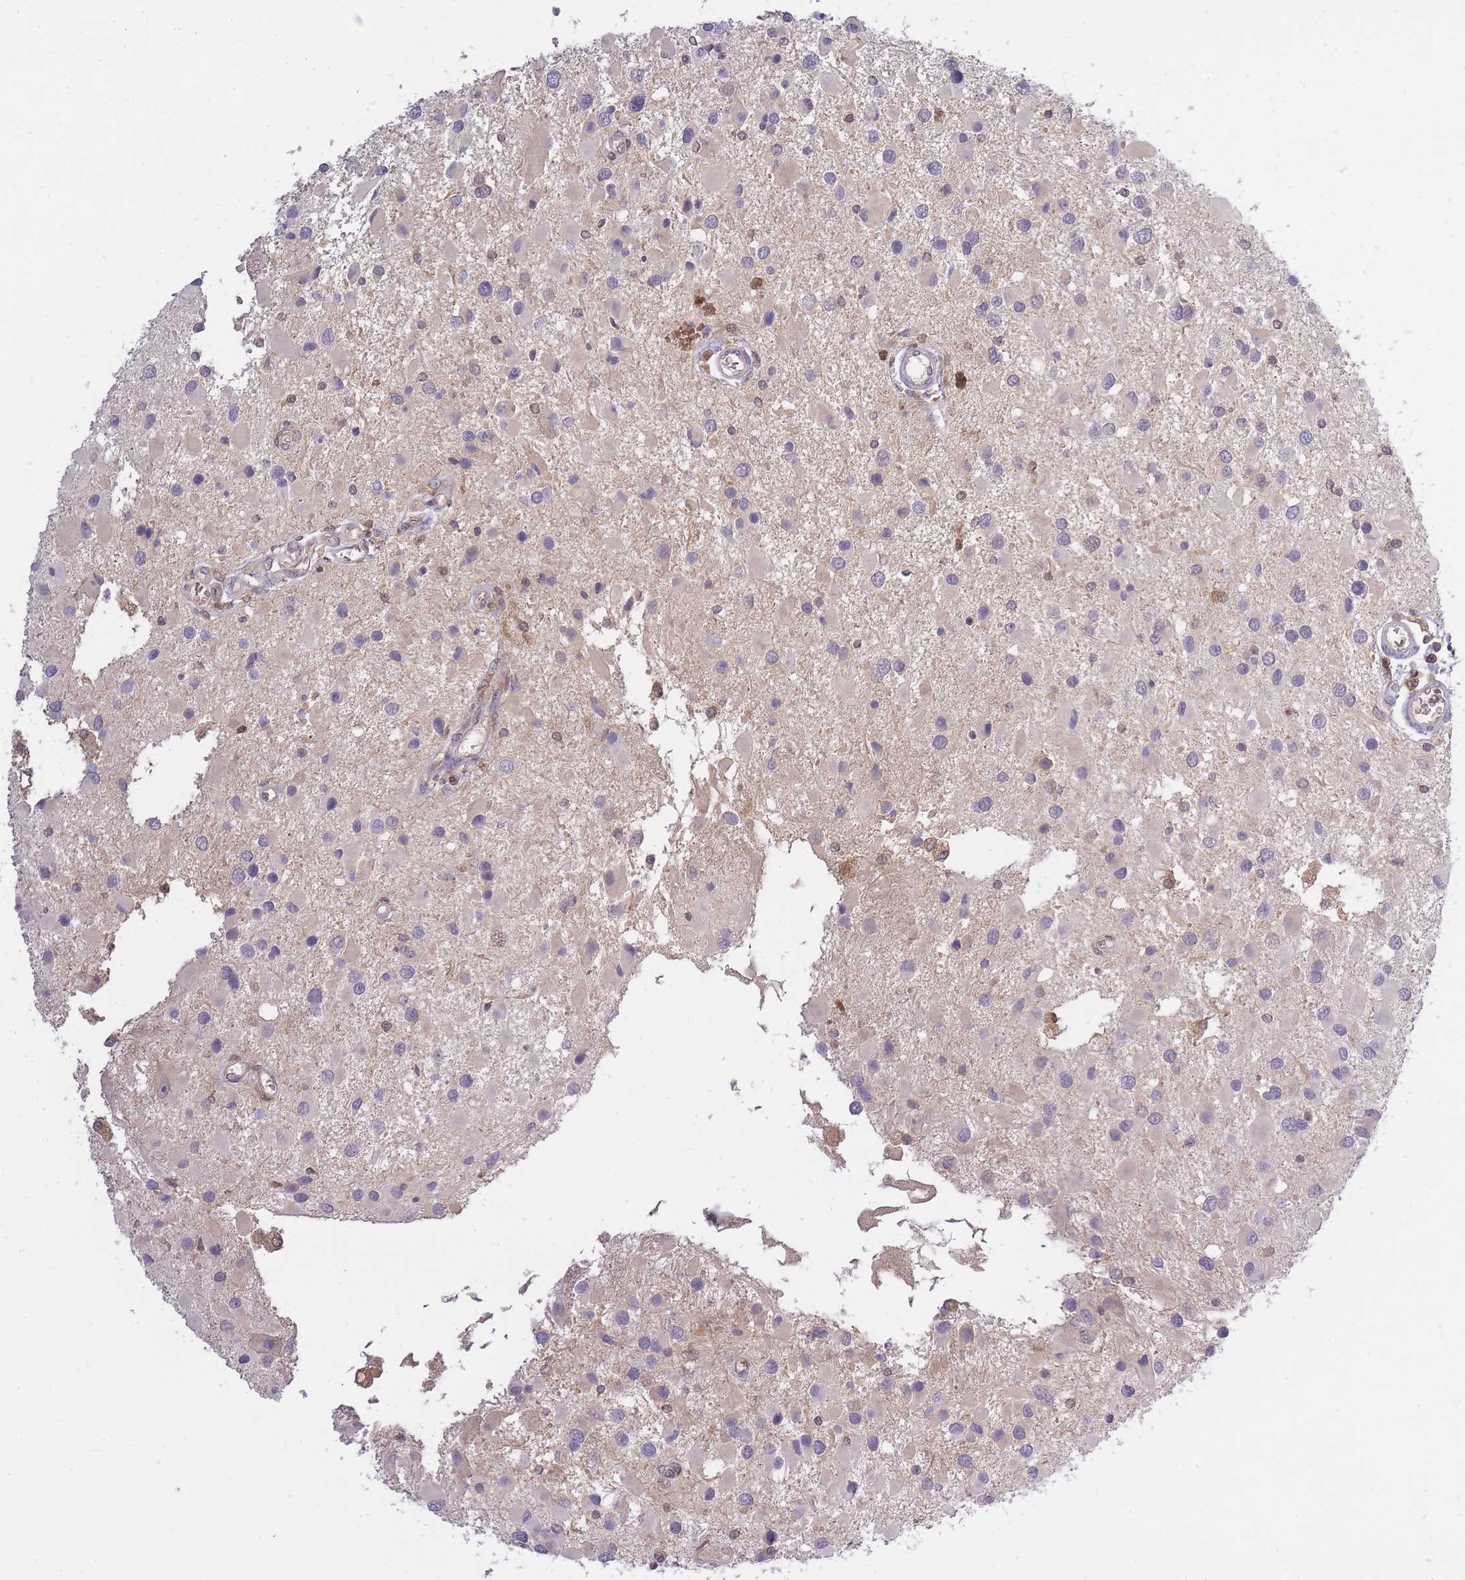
{"staining": {"intensity": "negative", "quantity": "none", "location": "none"}, "tissue": "glioma", "cell_type": "Tumor cells", "image_type": "cancer", "snomed": [{"axis": "morphology", "description": "Glioma, malignant, High grade"}, {"axis": "topography", "description": "Brain"}], "caption": "Human malignant glioma (high-grade) stained for a protein using immunohistochemistry (IHC) exhibits no staining in tumor cells.", "gene": "CXorf38", "patient": {"sex": "male", "age": 53}}